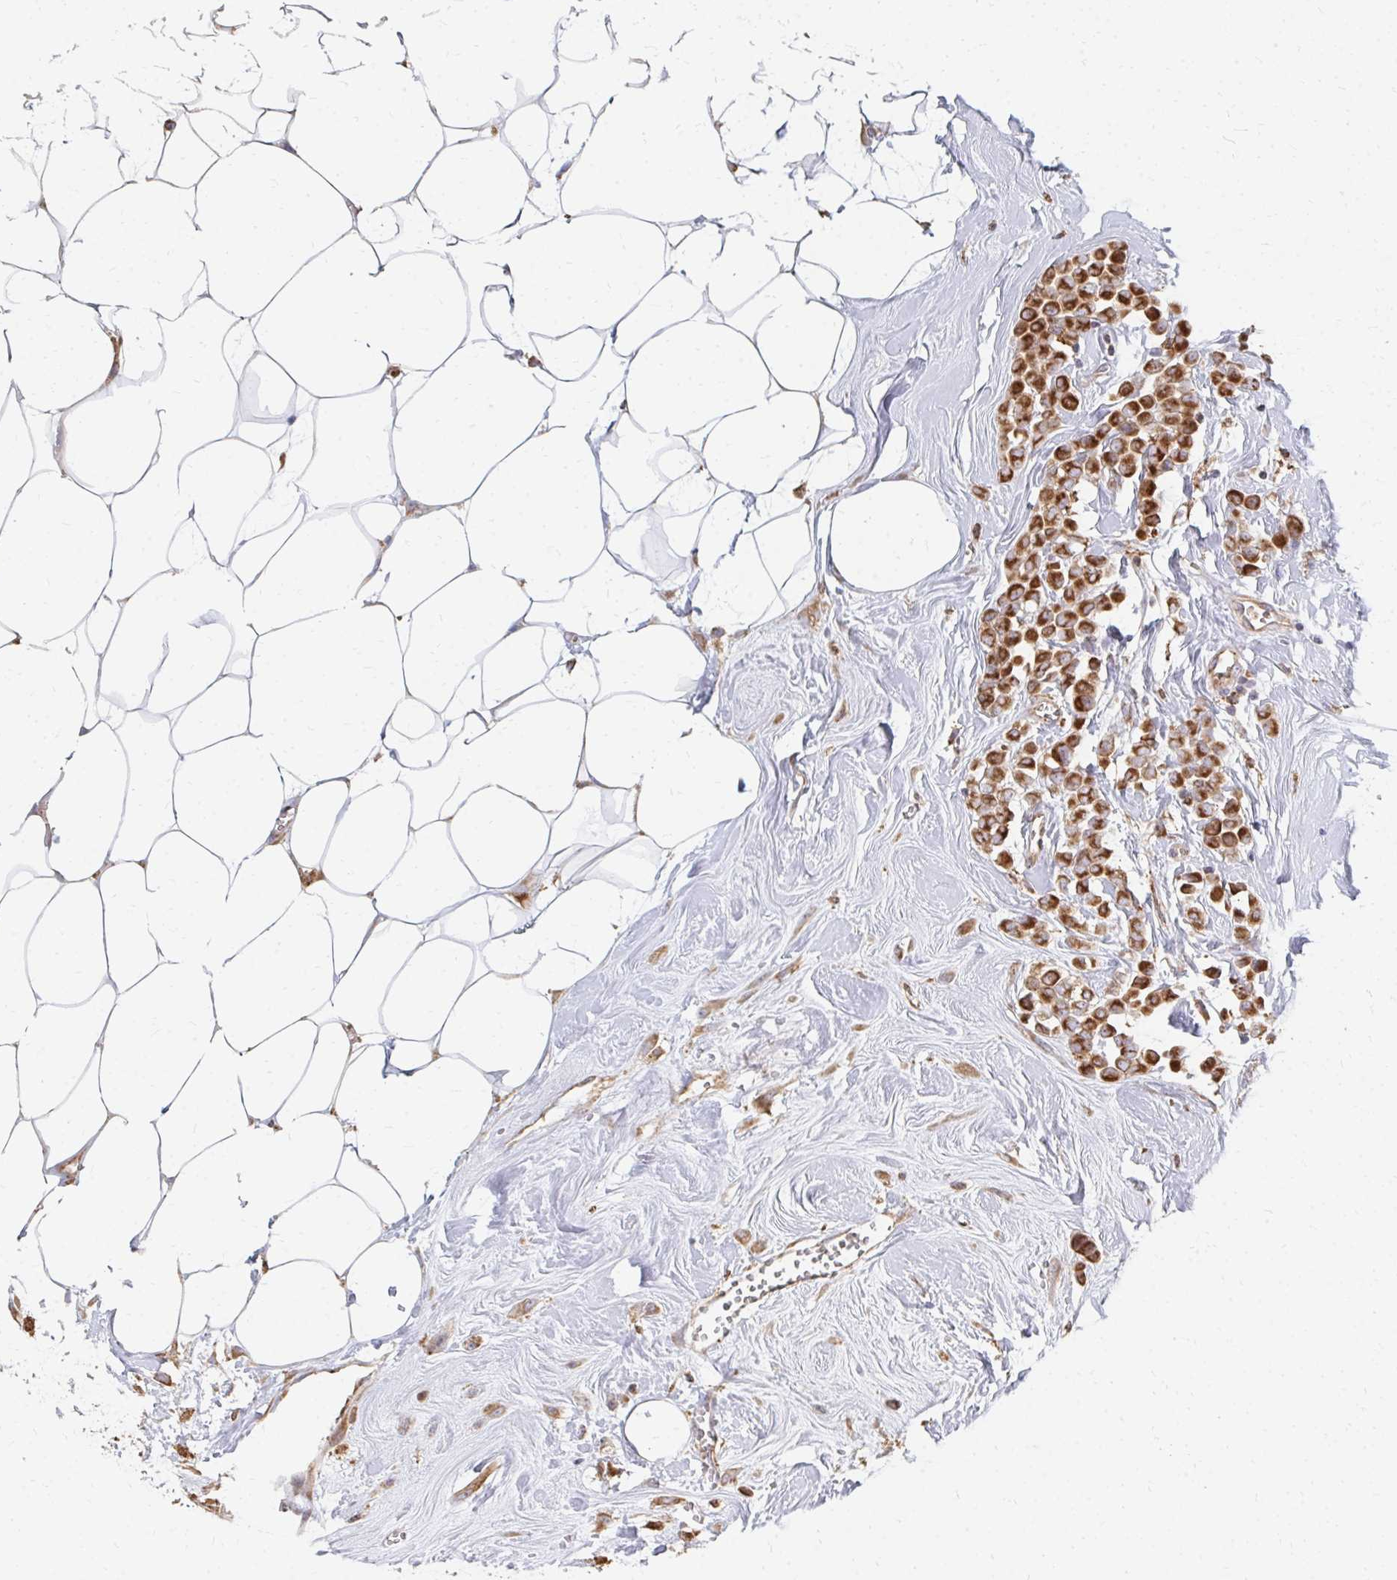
{"staining": {"intensity": "strong", "quantity": ">75%", "location": "cytoplasmic/membranous"}, "tissue": "breast cancer", "cell_type": "Tumor cells", "image_type": "cancer", "snomed": [{"axis": "morphology", "description": "Duct carcinoma"}, {"axis": "topography", "description": "Breast"}], "caption": "IHC photomicrograph of neoplastic tissue: human breast invasive ductal carcinoma stained using IHC reveals high levels of strong protein expression localized specifically in the cytoplasmic/membranous of tumor cells, appearing as a cytoplasmic/membranous brown color.", "gene": "PPP1R13L", "patient": {"sex": "female", "age": 80}}